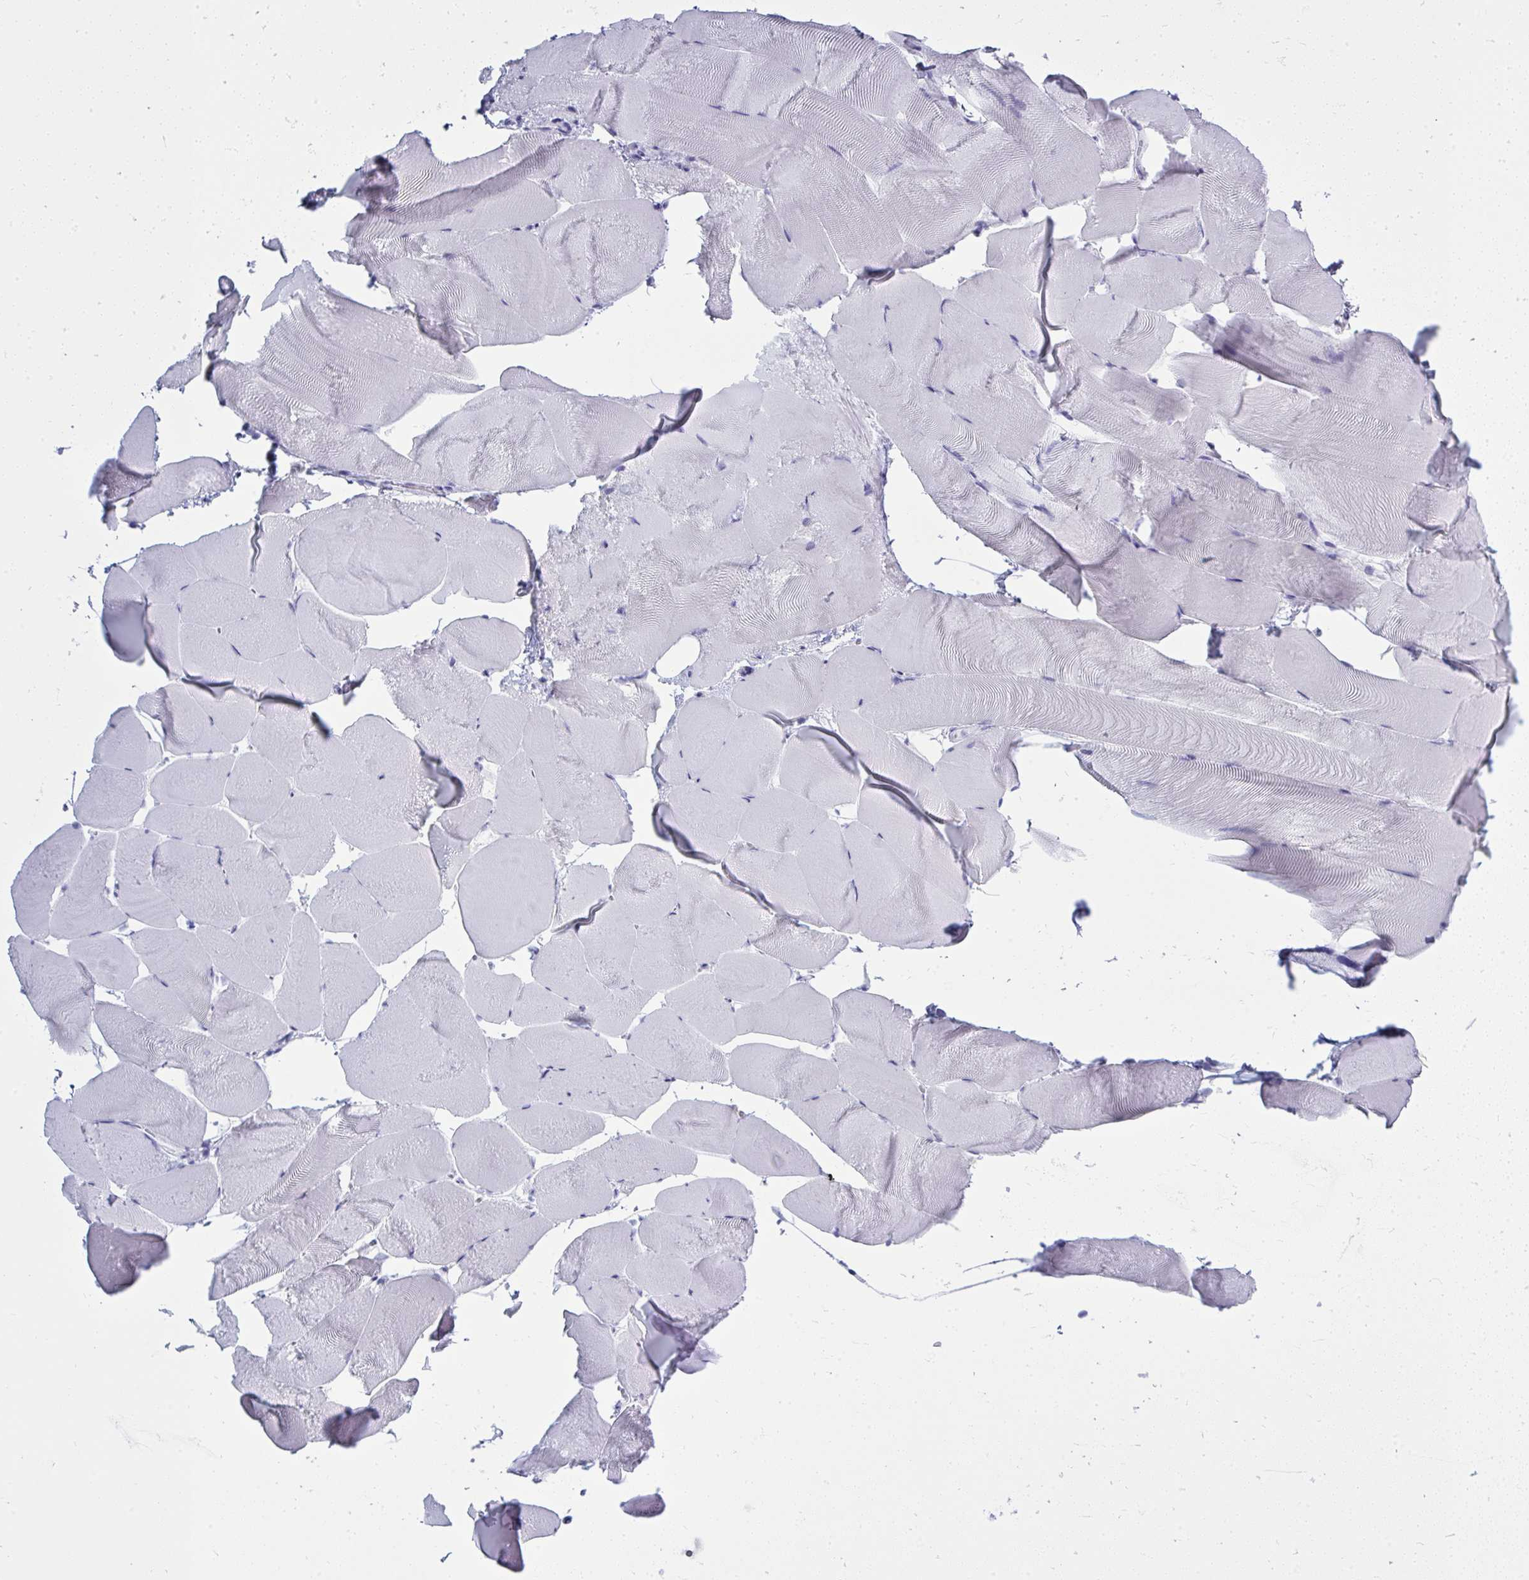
{"staining": {"intensity": "negative", "quantity": "none", "location": "none"}, "tissue": "skeletal muscle", "cell_type": "Myocytes", "image_type": "normal", "snomed": [{"axis": "morphology", "description": "Normal tissue, NOS"}, {"axis": "topography", "description": "Skeletal muscle"}], "caption": "Immunohistochemistry image of normal skeletal muscle: skeletal muscle stained with DAB (3,3'-diaminobenzidine) shows no significant protein positivity in myocytes.", "gene": "QDPR", "patient": {"sex": "female", "age": 64}}